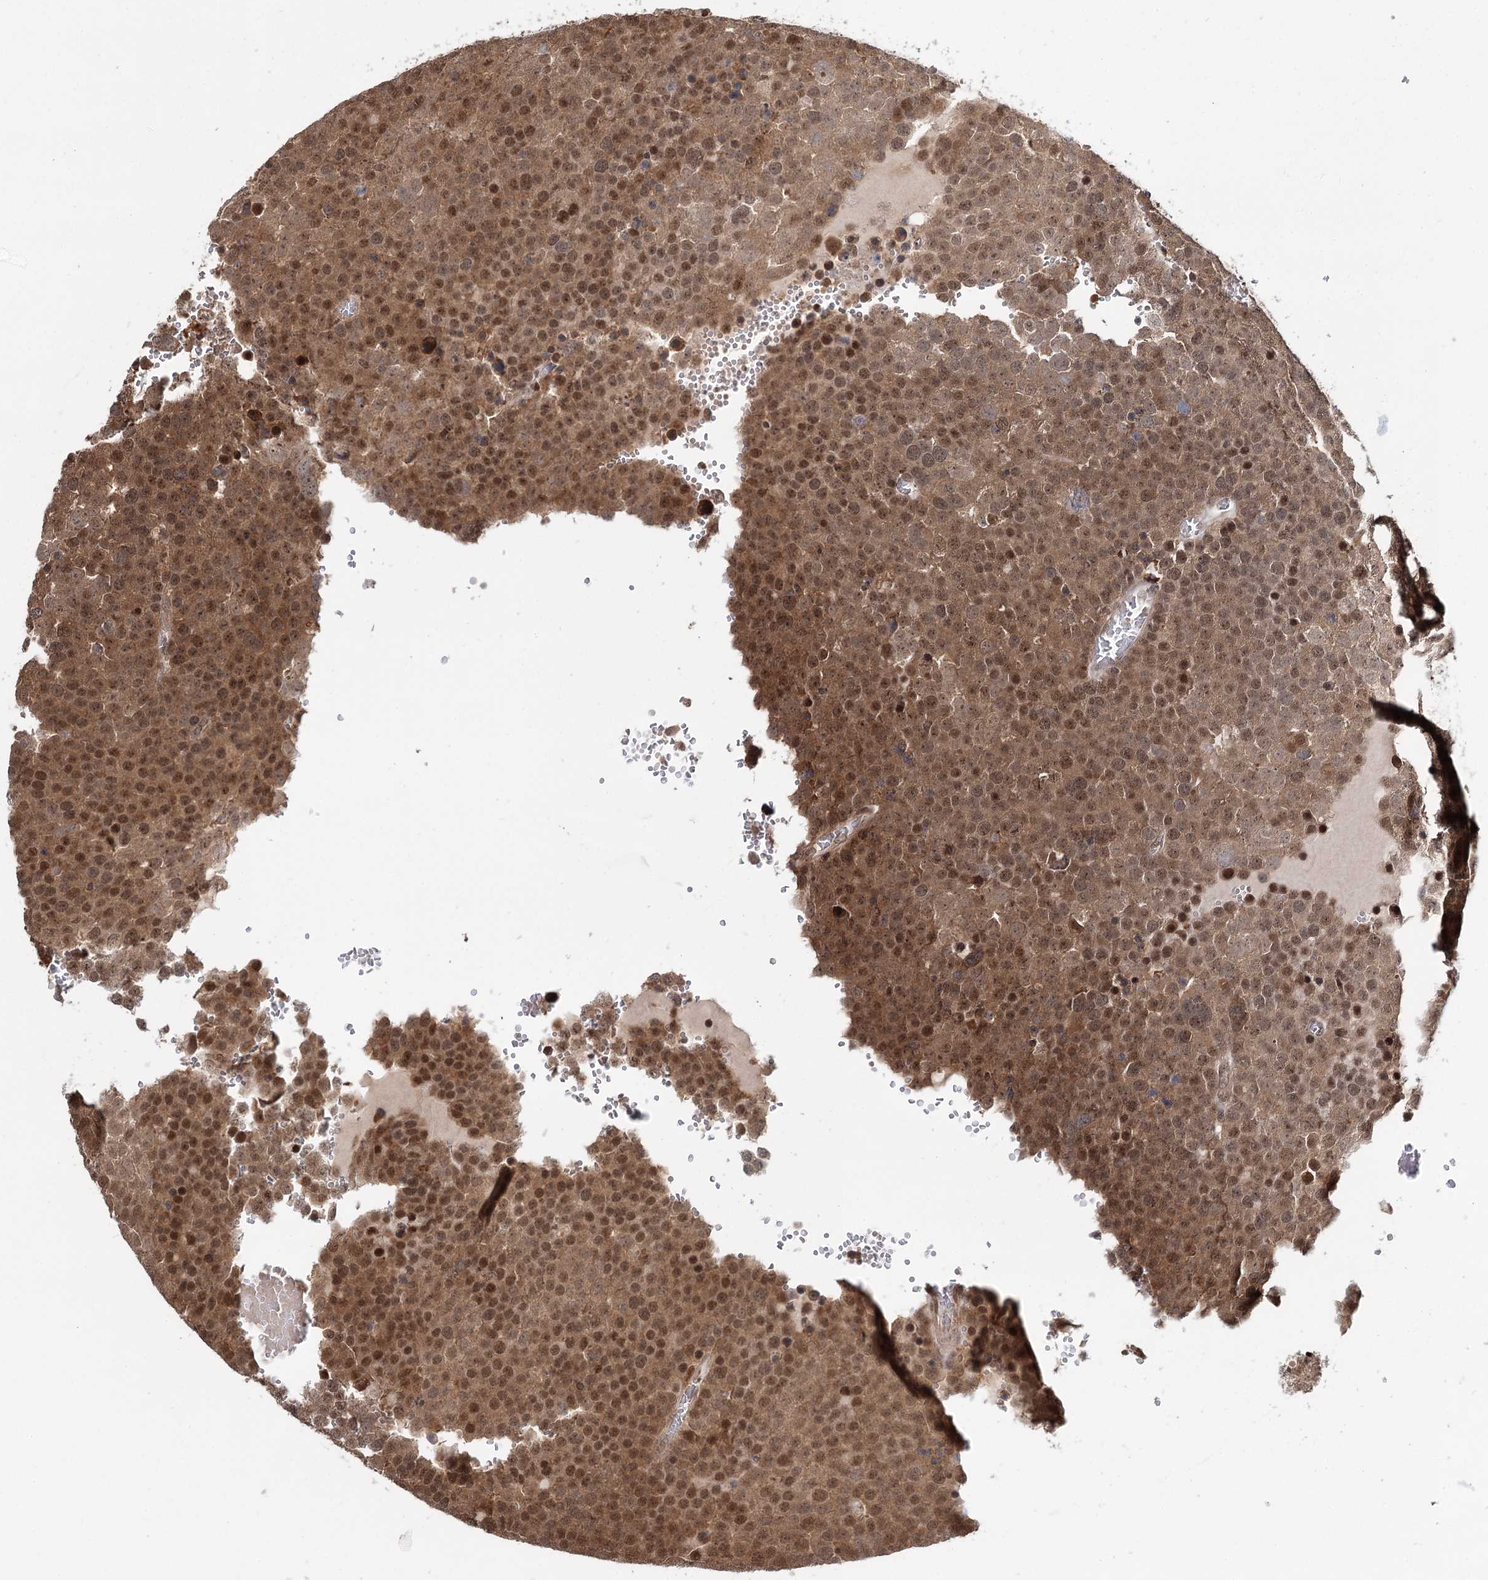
{"staining": {"intensity": "moderate", "quantity": ">75%", "location": "cytoplasmic/membranous,nuclear"}, "tissue": "testis cancer", "cell_type": "Tumor cells", "image_type": "cancer", "snomed": [{"axis": "morphology", "description": "Seminoma, NOS"}, {"axis": "topography", "description": "Testis"}], "caption": "An IHC histopathology image of tumor tissue is shown. Protein staining in brown shows moderate cytoplasmic/membranous and nuclear positivity in seminoma (testis) within tumor cells. (Brightfield microscopy of DAB IHC at high magnification).", "gene": "N6AMT1", "patient": {"sex": "male", "age": 71}}